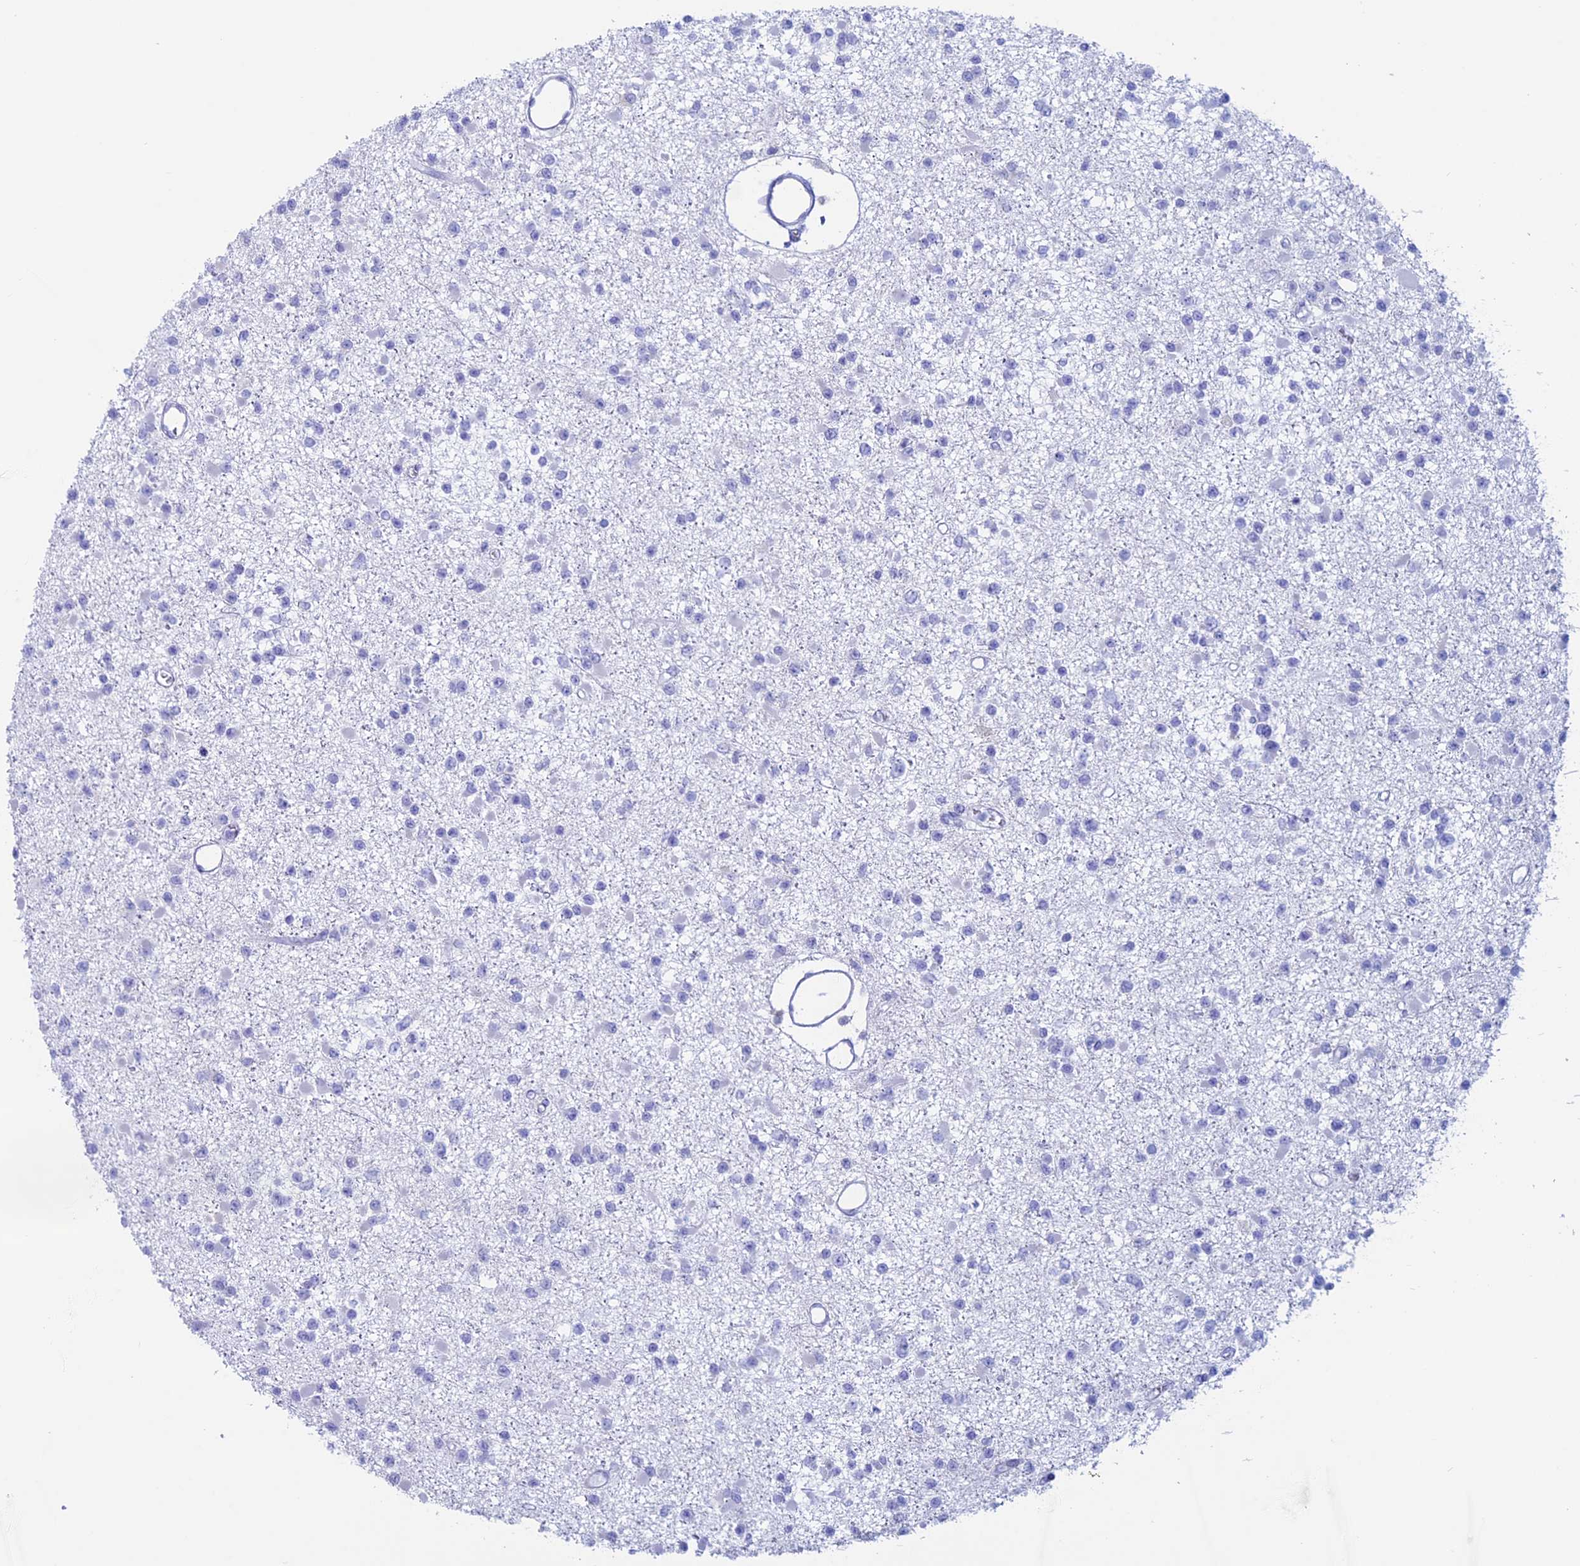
{"staining": {"intensity": "negative", "quantity": "none", "location": "none"}, "tissue": "glioma", "cell_type": "Tumor cells", "image_type": "cancer", "snomed": [{"axis": "morphology", "description": "Glioma, malignant, Low grade"}, {"axis": "topography", "description": "Brain"}], "caption": "Tumor cells are negative for brown protein staining in malignant glioma (low-grade).", "gene": "RP1", "patient": {"sex": "female", "age": 22}}